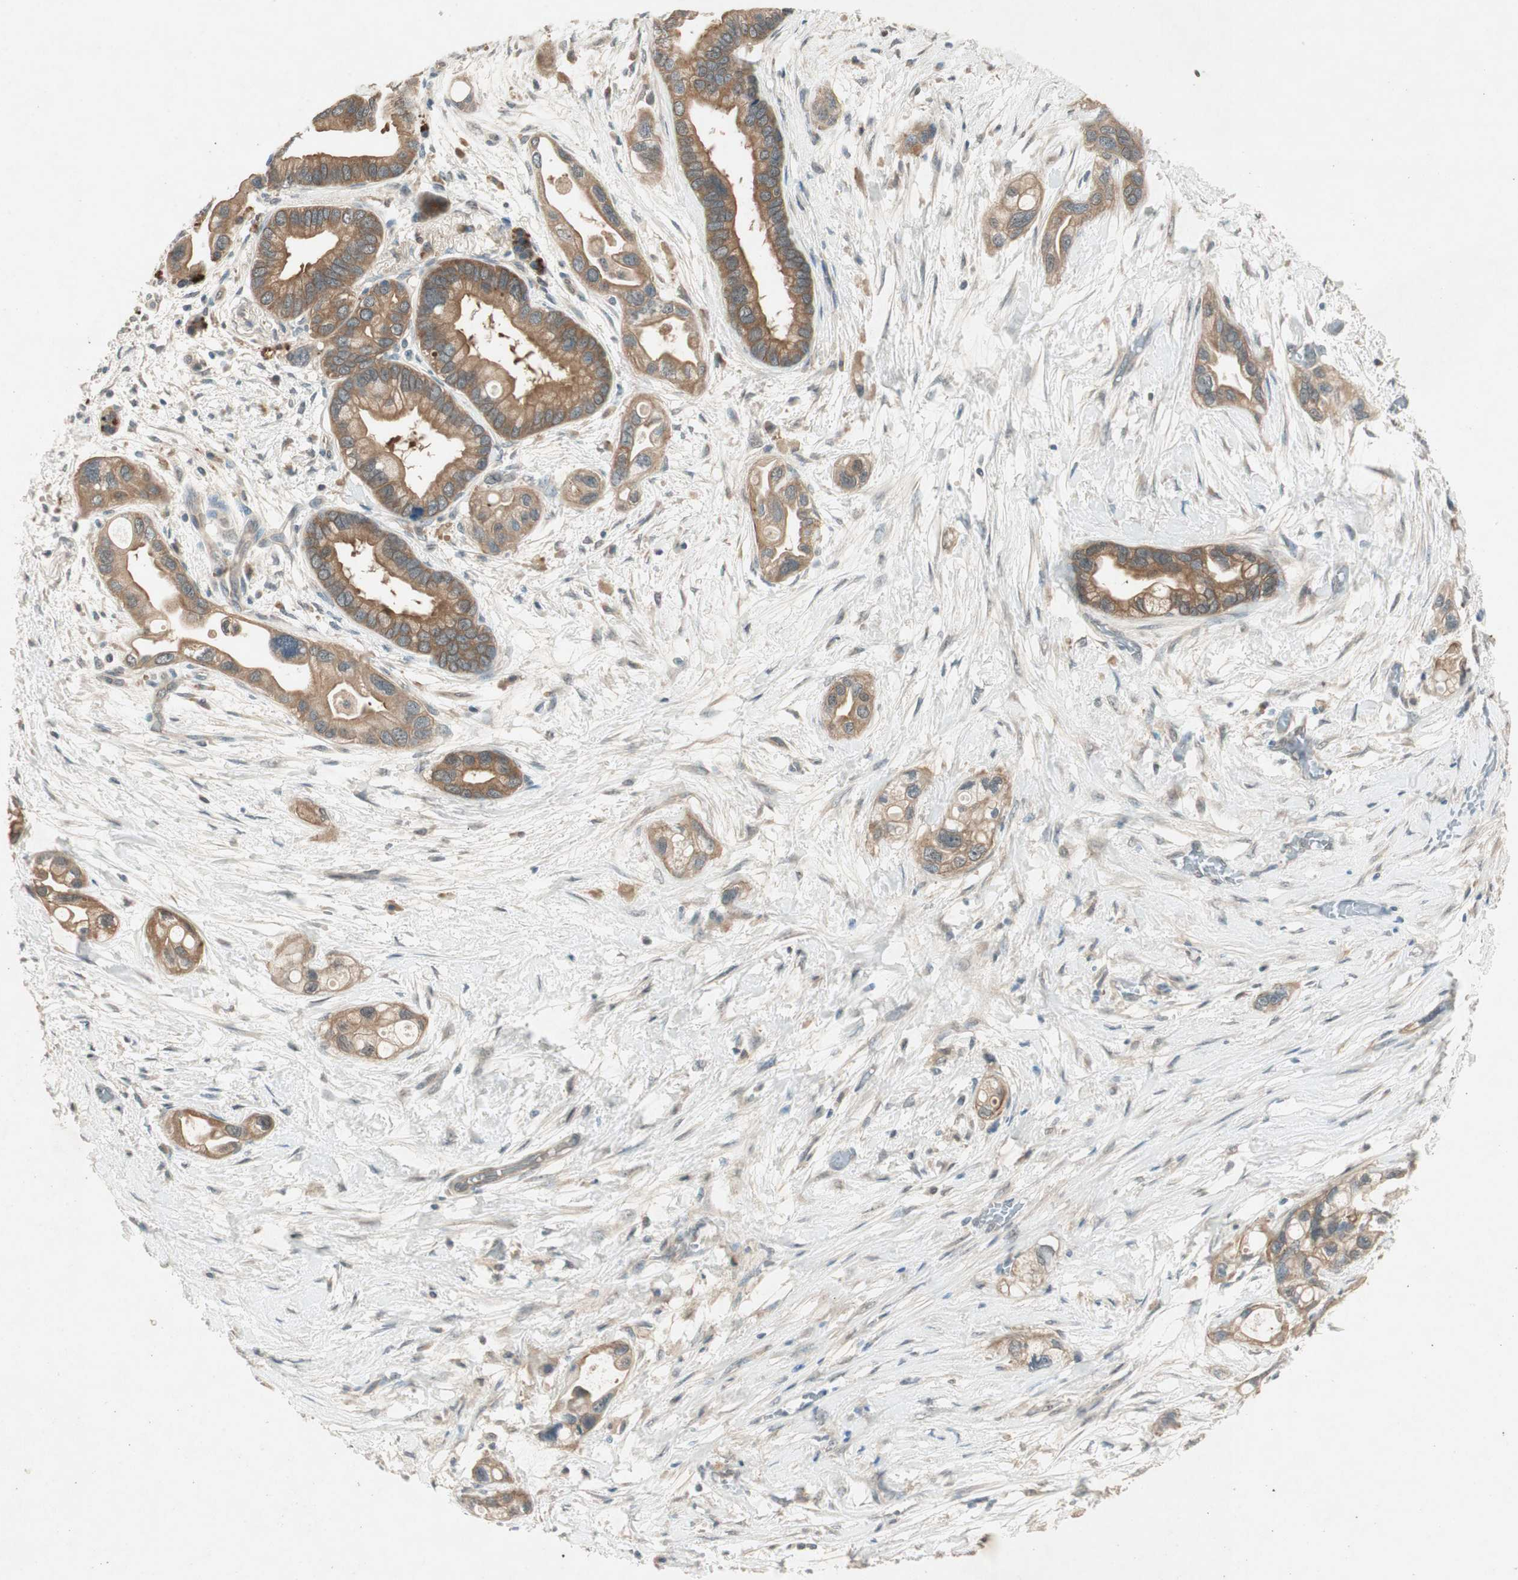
{"staining": {"intensity": "moderate", "quantity": ">75%", "location": "cytoplasmic/membranous"}, "tissue": "pancreatic cancer", "cell_type": "Tumor cells", "image_type": "cancer", "snomed": [{"axis": "morphology", "description": "Adenocarcinoma, NOS"}, {"axis": "topography", "description": "Pancreas"}], "caption": "Pancreatic cancer stained with a protein marker demonstrates moderate staining in tumor cells.", "gene": "NCLN", "patient": {"sex": "female", "age": 77}}